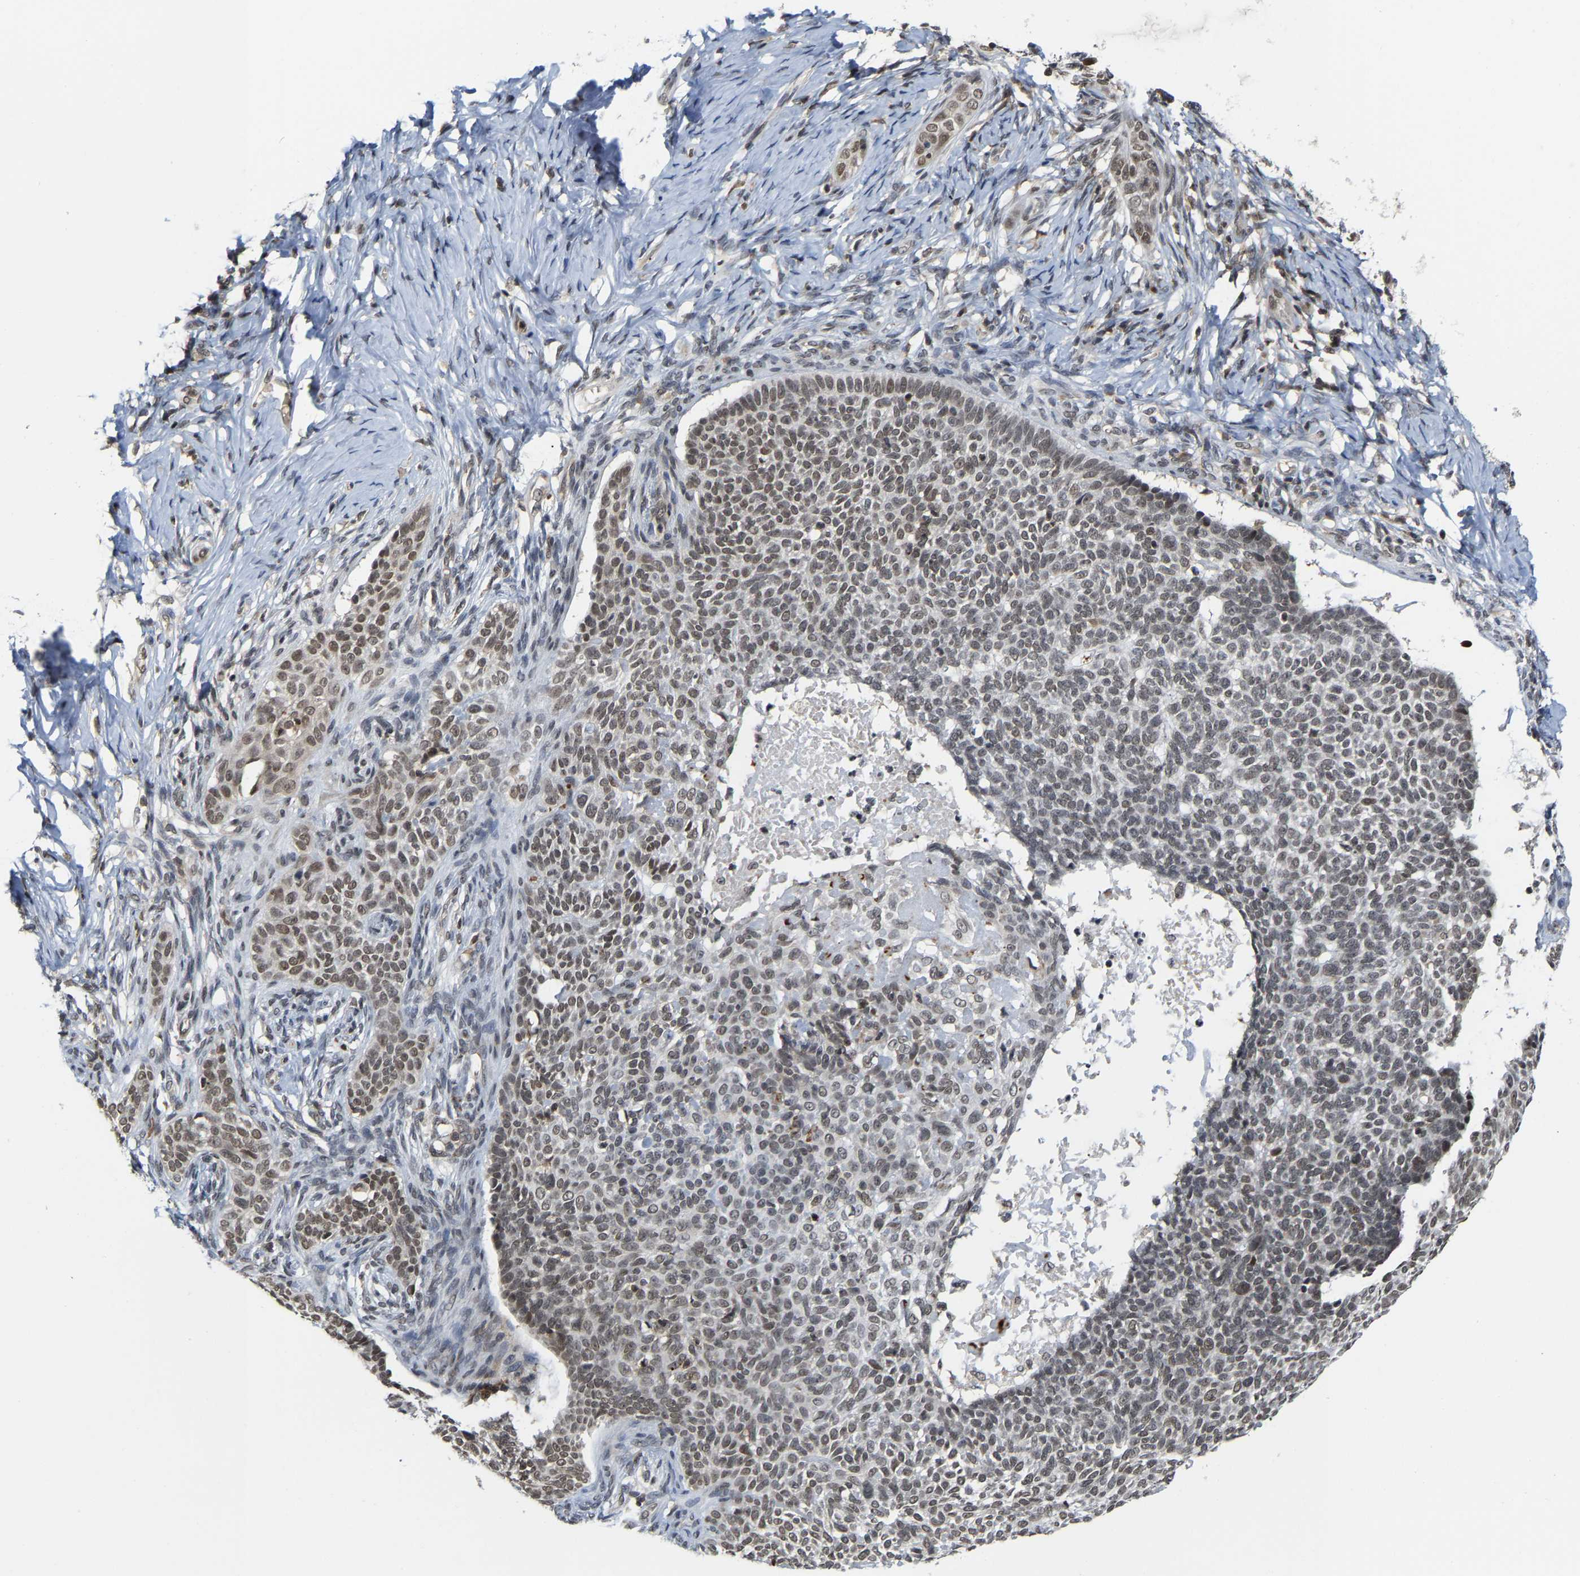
{"staining": {"intensity": "weak", "quantity": ">75%", "location": "nuclear"}, "tissue": "skin cancer", "cell_type": "Tumor cells", "image_type": "cancer", "snomed": [{"axis": "morphology", "description": "Normal tissue, NOS"}, {"axis": "morphology", "description": "Basal cell carcinoma"}, {"axis": "topography", "description": "Skin"}], "caption": "A histopathology image of skin basal cell carcinoma stained for a protein shows weak nuclear brown staining in tumor cells.", "gene": "ANKRD6", "patient": {"sex": "male", "age": 87}}